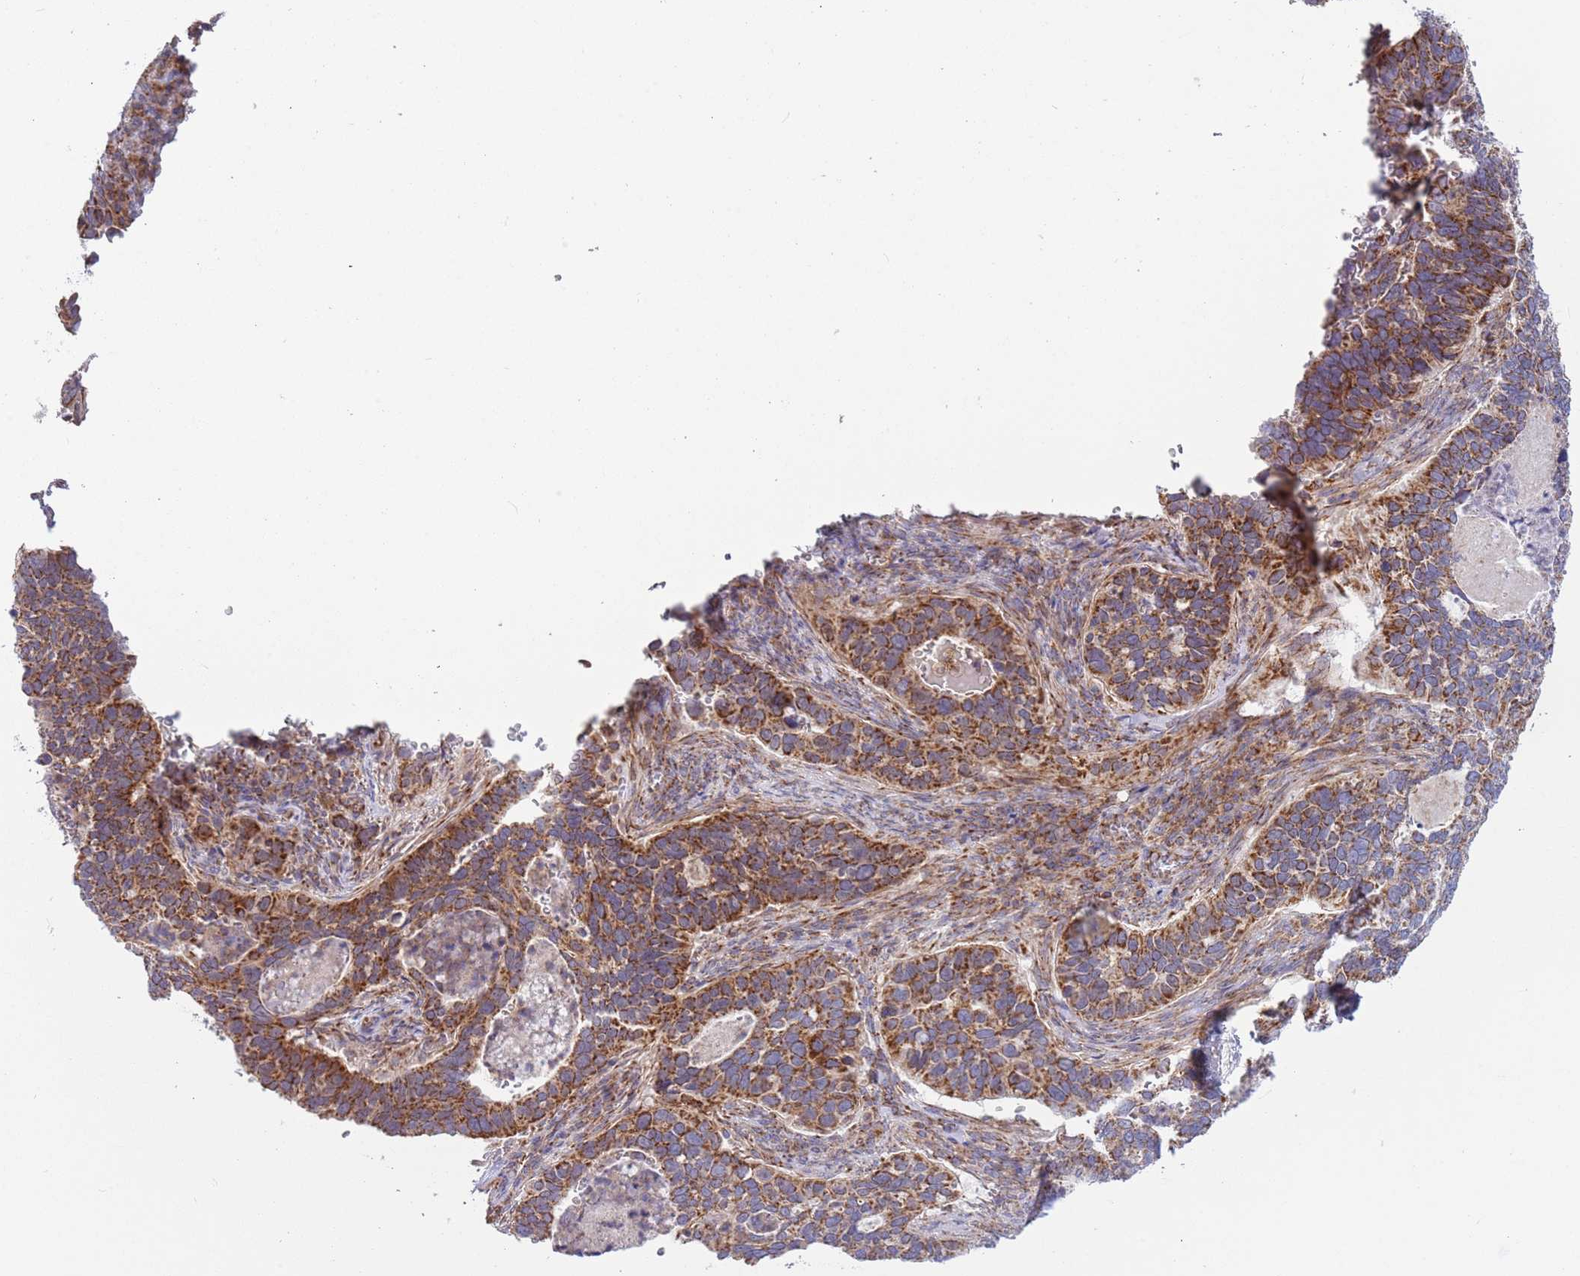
{"staining": {"intensity": "moderate", "quantity": ">75%", "location": "cytoplasmic/membranous"}, "tissue": "cervical cancer", "cell_type": "Tumor cells", "image_type": "cancer", "snomed": [{"axis": "morphology", "description": "Squamous cell carcinoma, NOS"}, {"axis": "topography", "description": "Cervix"}], "caption": "Protein analysis of squamous cell carcinoma (cervical) tissue displays moderate cytoplasmic/membranous expression in approximately >75% of tumor cells.", "gene": "IRS4", "patient": {"sex": "female", "age": 38}}